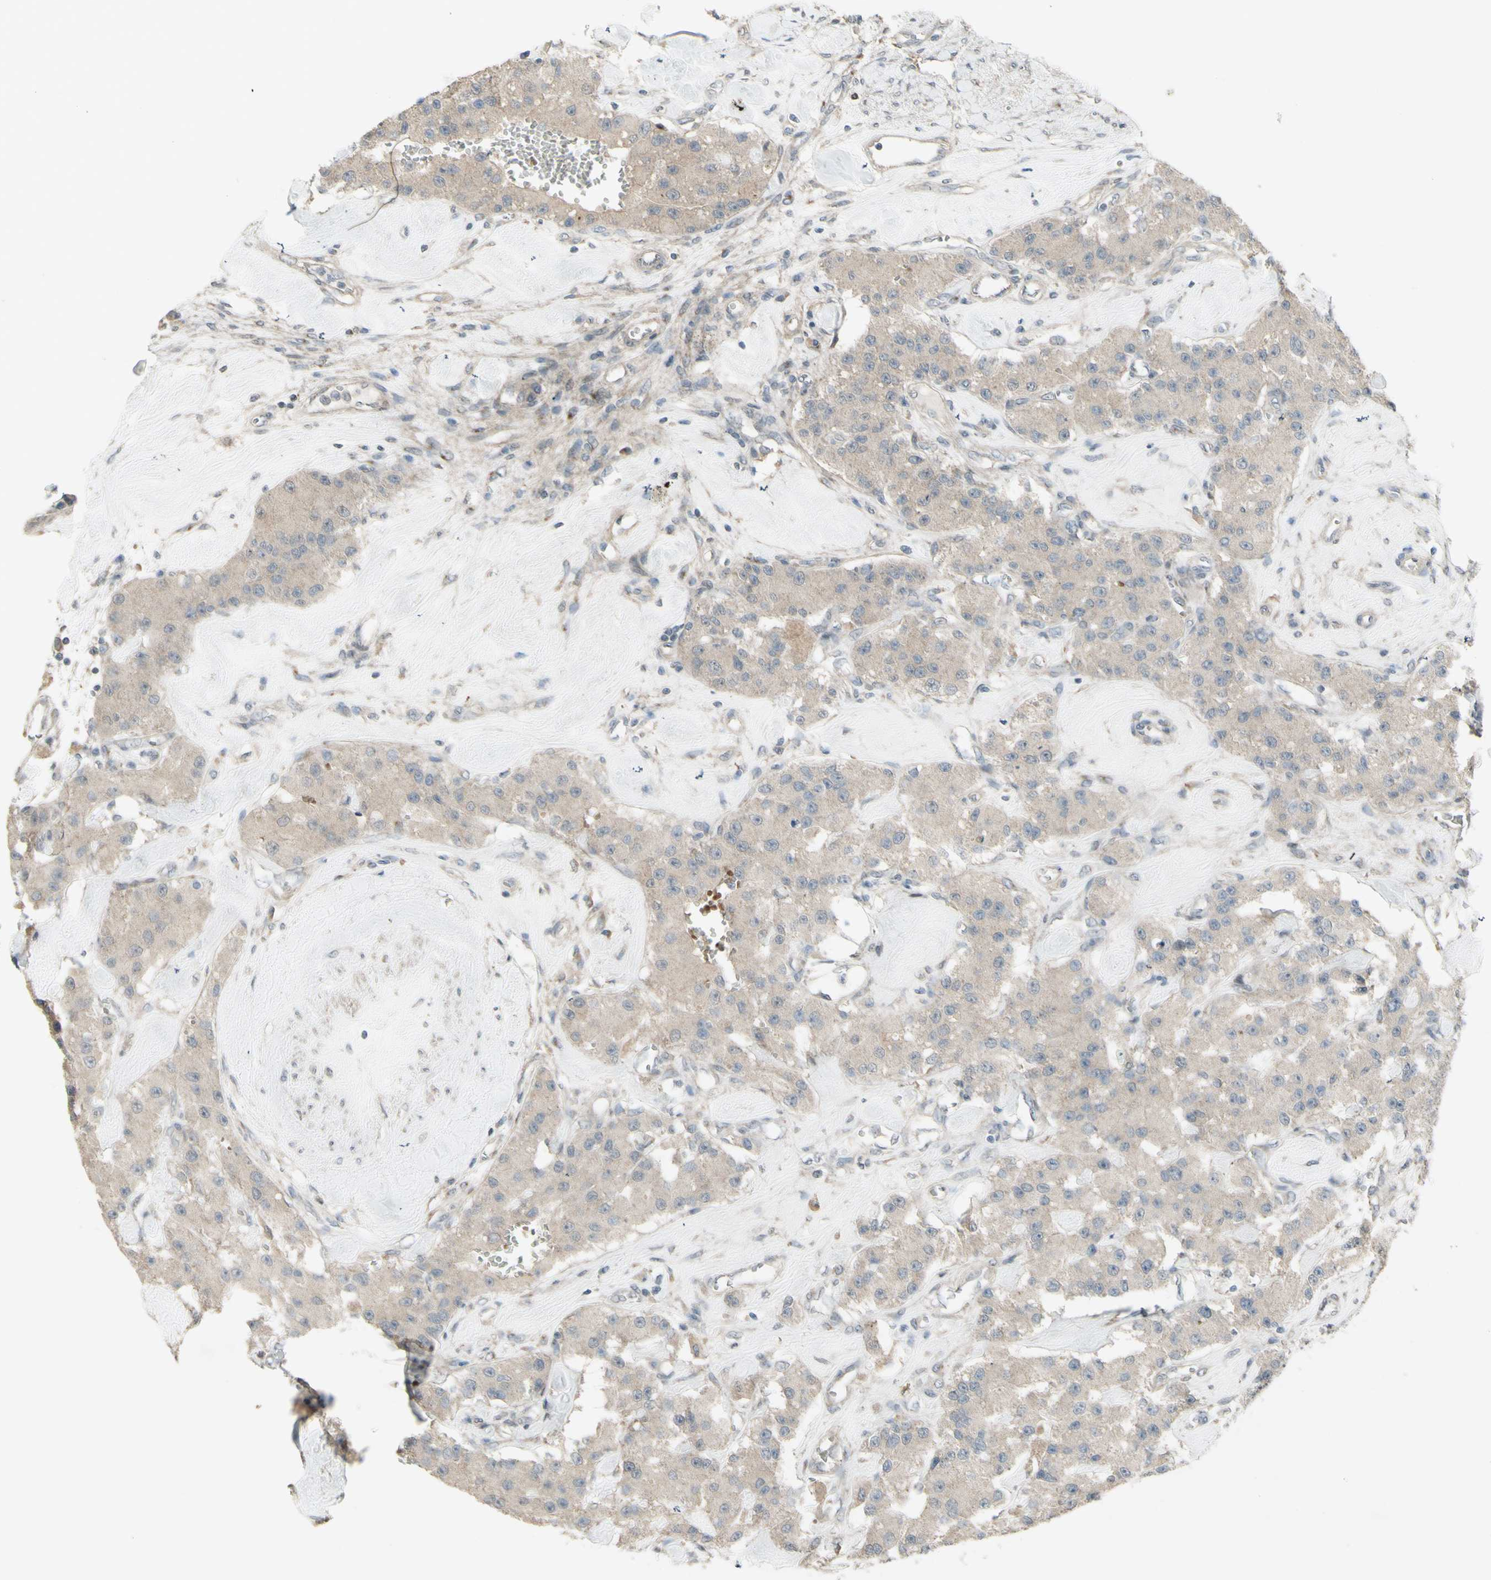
{"staining": {"intensity": "weak", "quantity": ">75%", "location": "cytoplasmic/membranous"}, "tissue": "carcinoid", "cell_type": "Tumor cells", "image_type": "cancer", "snomed": [{"axis": "morphology", "description": "Carcinoid, malignant, NOS"}, {"axis": "topography", "description": "Pancreas"}], "caption": "Immunohistochemical staining of malignant carcinoid exhibits low levels of weak cytoplasmic/membranous expression in about >75% of tumor cells.", "gene": "GRAMD1B", "patient": {"sex": "male", "age": 41}}